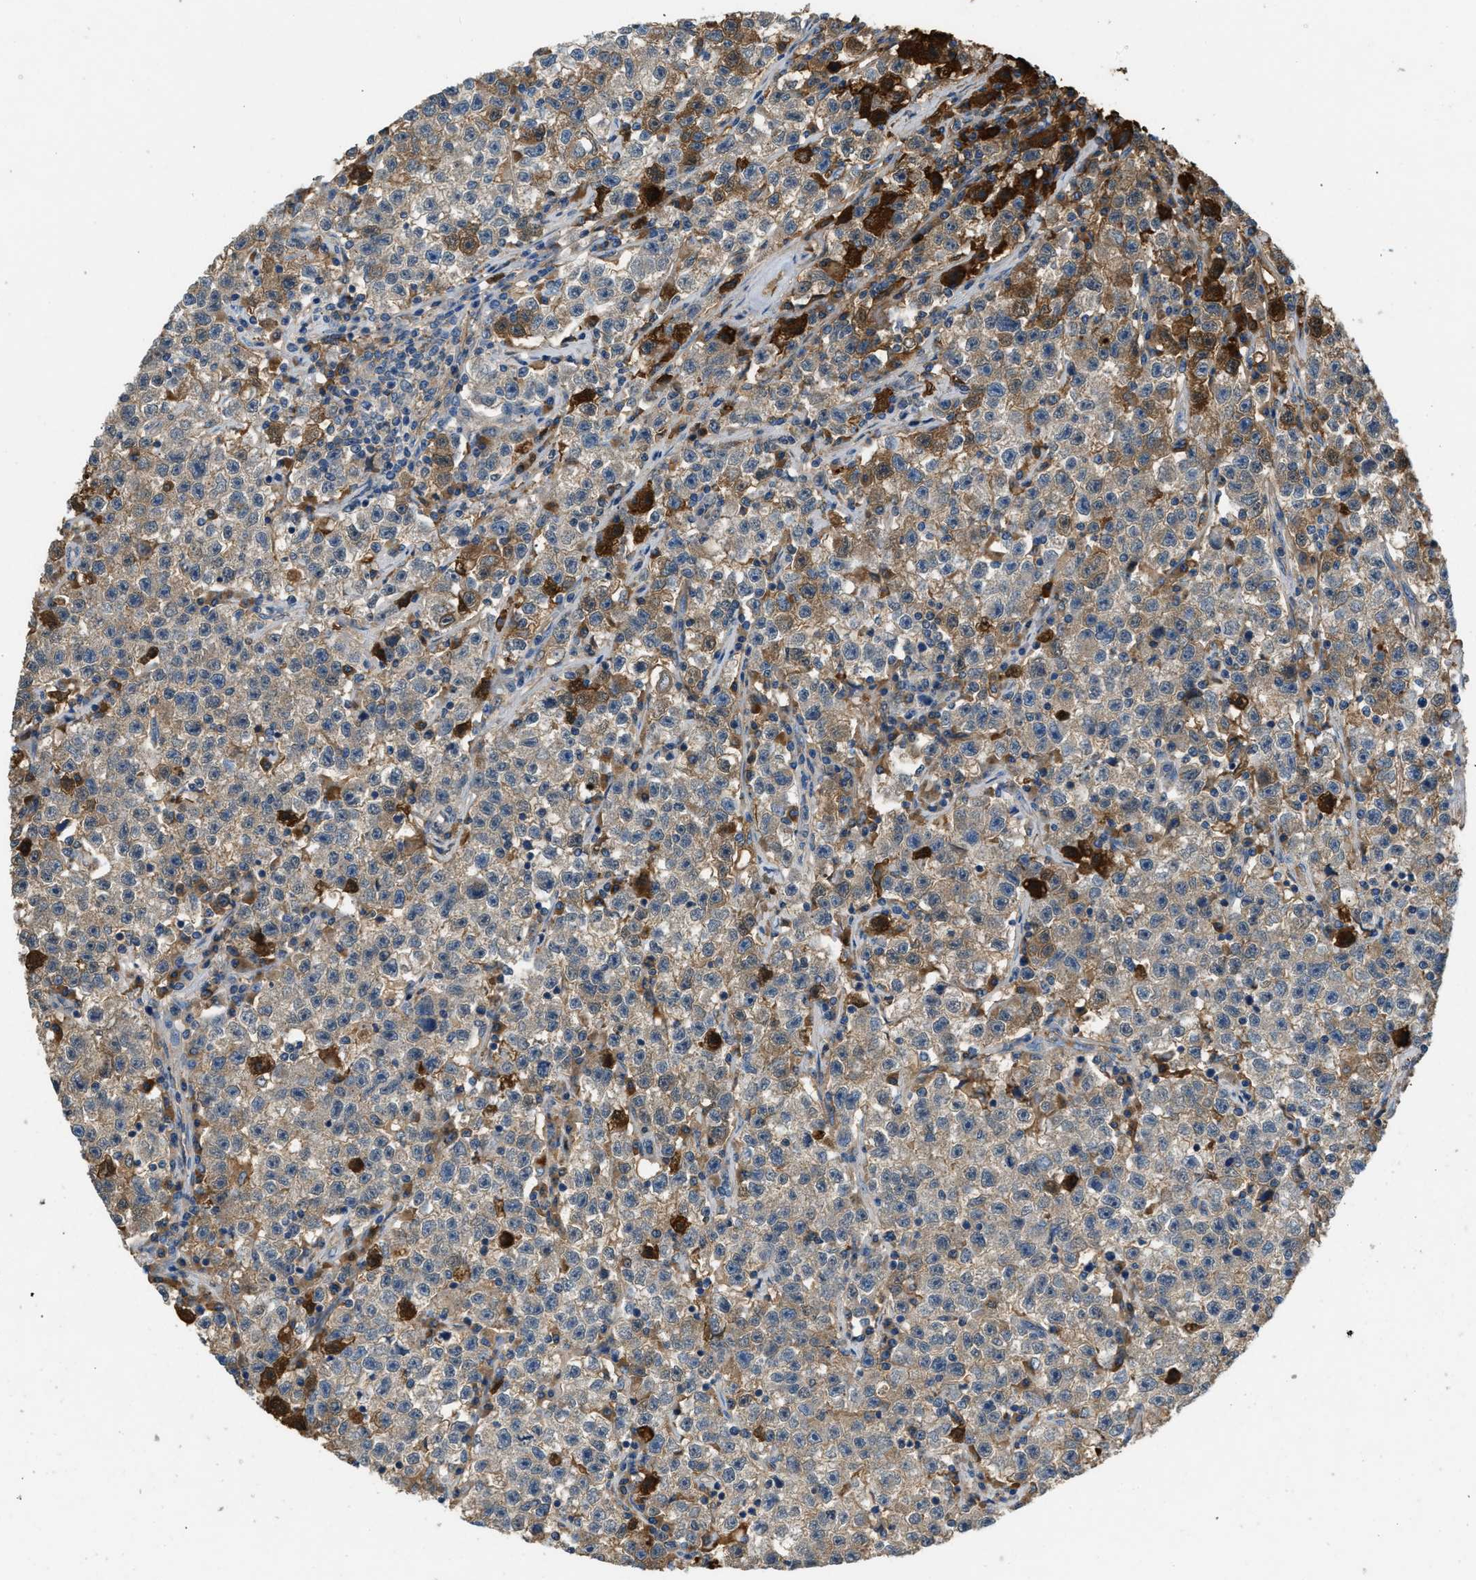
{"staining": {"intensity": "moderate", "quantity": "25%-75%", "location": "cytoplasmic/membranous"}, "tissue": "testis cancer", "cell_type": "Tumor cells", "image_type": "cancer", "snomed": [{"axis": "morphology", "description": "Seminoma, NOS"}, {"axis": "topography", "description": "Testis"}], "caption": "The histopathology image reveals a brown stain indicating the presence of a protein in the cytoplasmic/membranous of tumor cells in seminoma (testis).", "gene": "STC1", "patient": {"sex": "male", "age": 22}}